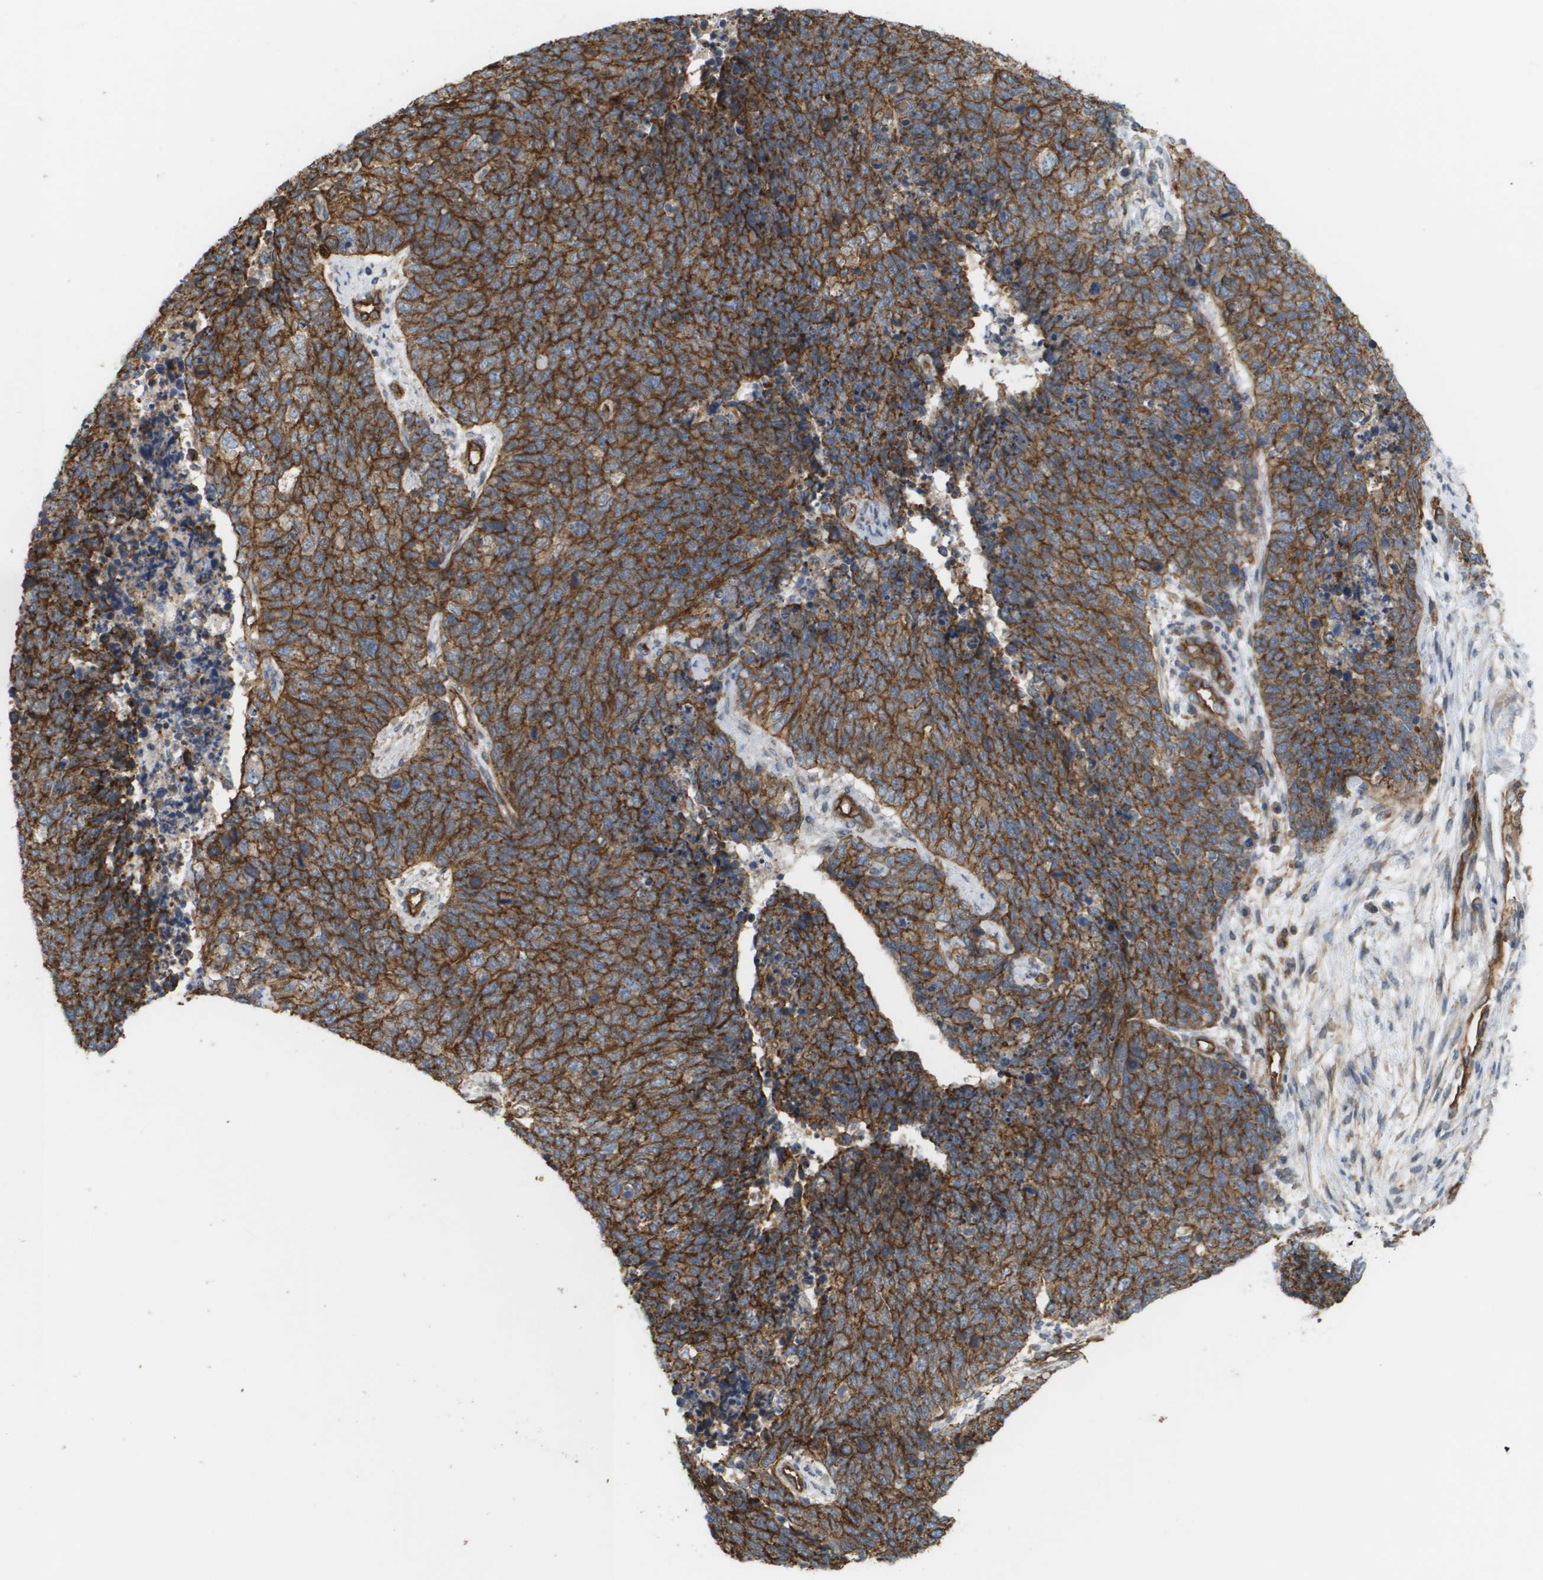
{"staining": {"intensity": "strong", "quantity": ">75%", "location": "cytoplasmic/membranous"}, "tissue": "cervical cancer", "cell_type": "Tumor cells", "image_type": "cancer", "snomed": [{"axis": "morphology", "description": "Squamous cell carcinoma, NOS"}, {"axis": "topography", "description": "Cervix"}], "caption": "Immunohistochemical staining of human cervical cancer reveals strong cytoplasmic/membranous protein staining in approximately >75% of tumor cells. The staining was performed using DAB to visualize the protein expression in brown, while the nuclei were stained in blue with hematoxylin (Magnification: 20x).", "gene": "SGMS2", "patient": {"sex": "female", "age": 63}}